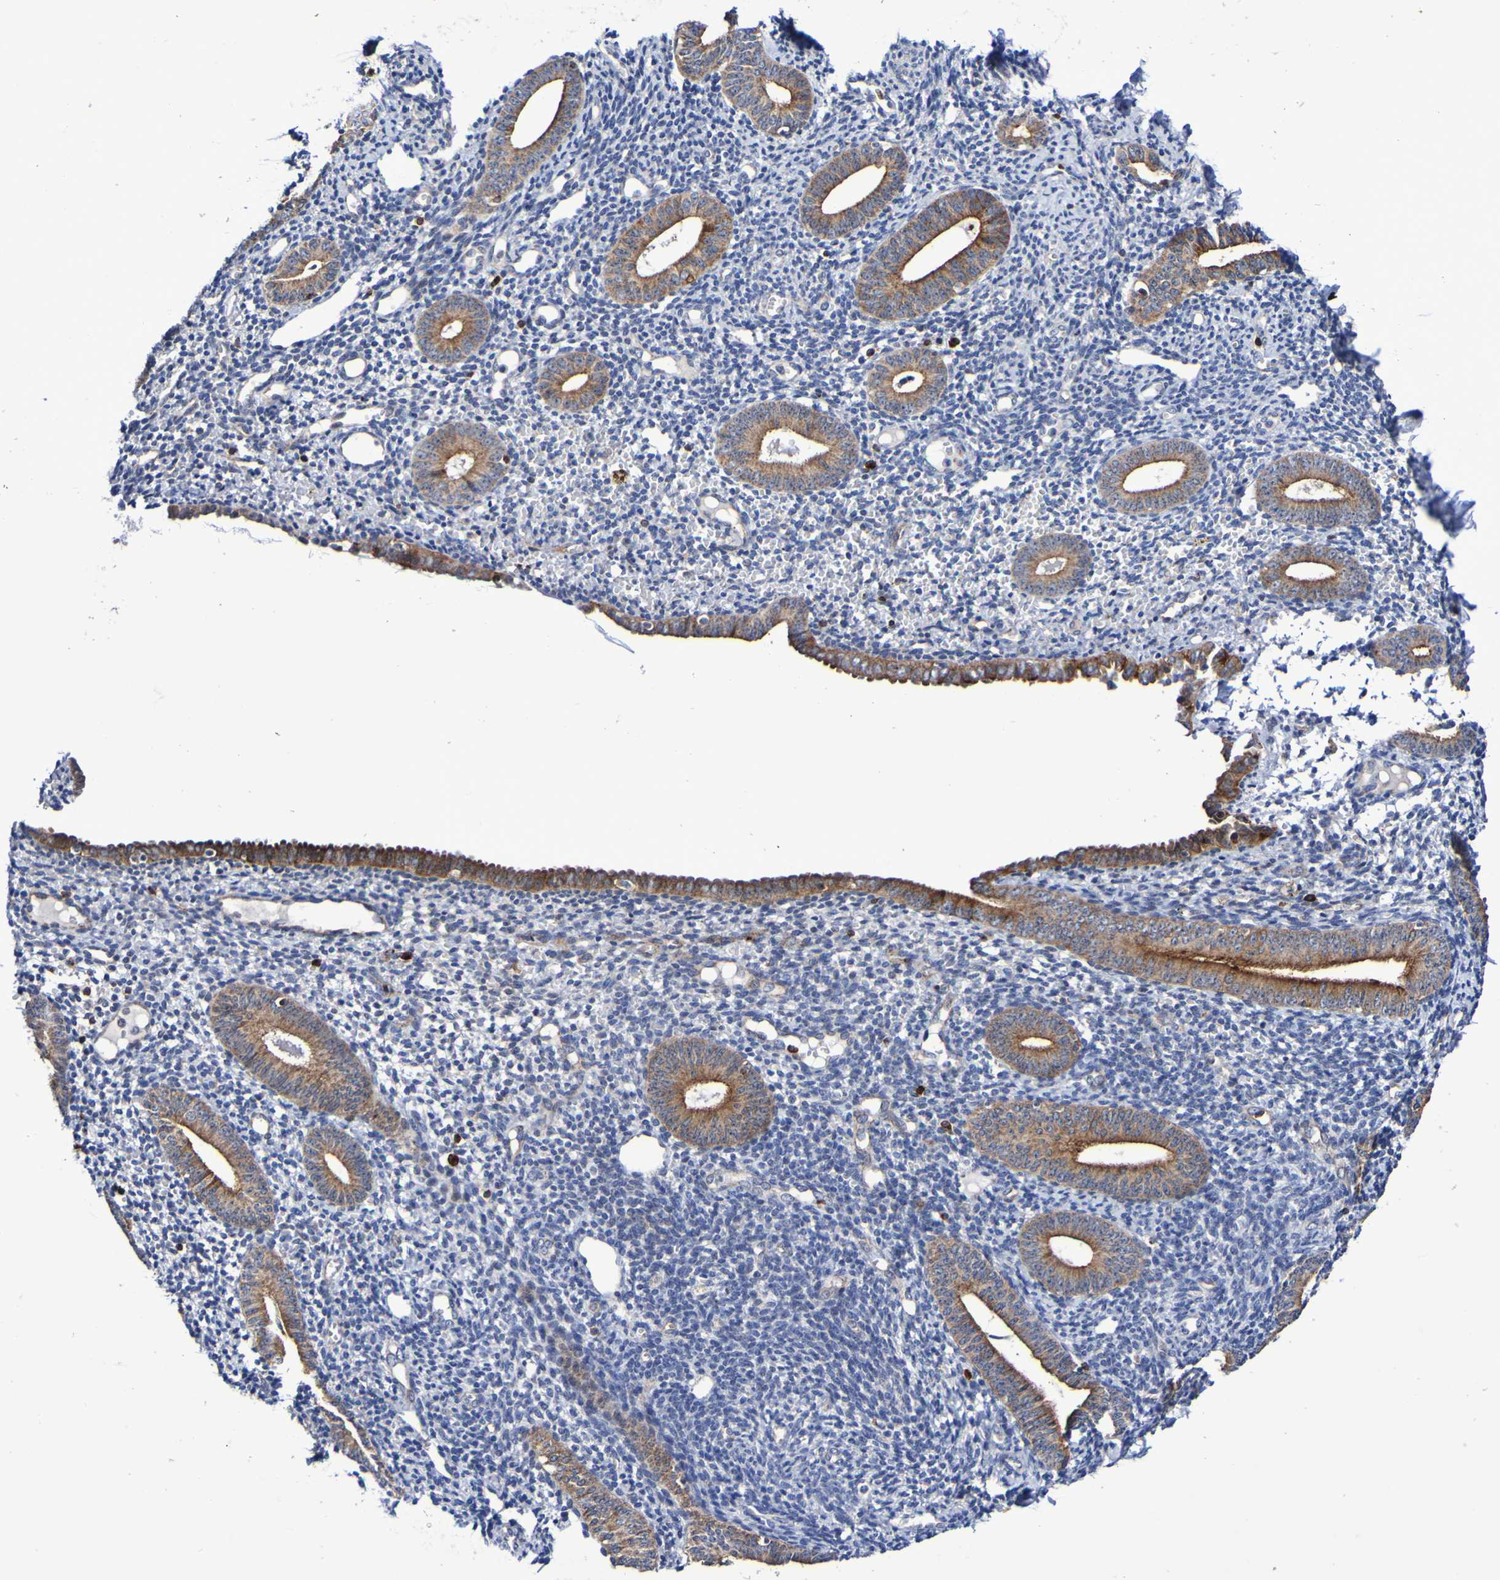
{"staining": {"intensity": "negative", "quantity": "none", "location": "none"}, "tissue": "endometrium", "cell_type": "Cells in endometrial stroma", "image_type": "normal", "snomed": [{"axis": "morphology", "description": "Normal tissue, NOS"}, {"axis": "topography", "description": "Endometrium"}], "caption": "This micrograph is of normal endometrium stained with immunohistochemistry (IHC) to label a protein in brown with the nuclei are counter-stained blue. There is no expression in cells in endometrial stroma. (DAB (3,3'-diaminobenzidine) IHC visualized using brightfield microscopy, high magnification).", "gene": "GJB1", "patient": {"sex": "female", "age": 50}}